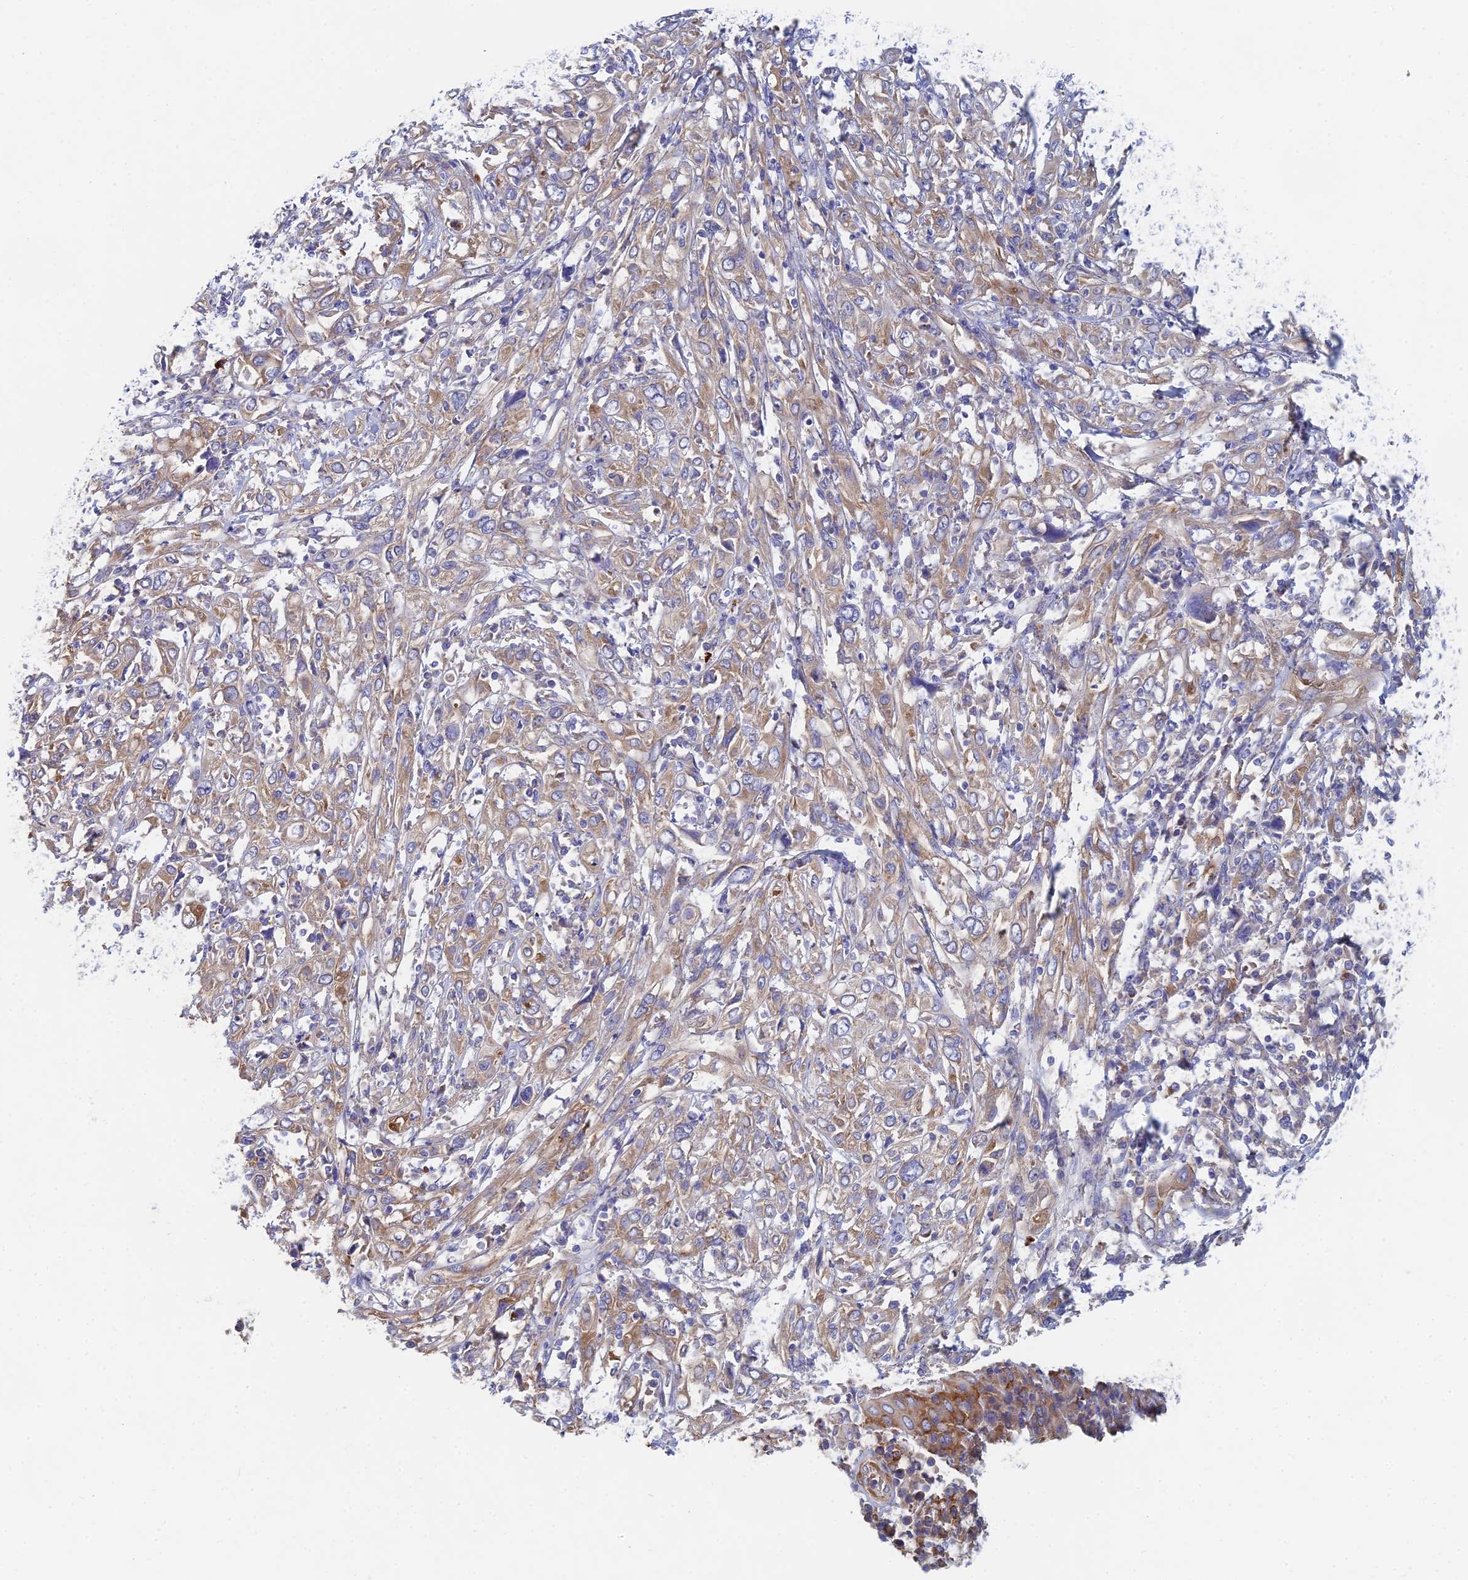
{"staining": {"intensity": "weak", "quantity": ">75%", "location": "cytoplasmic/membranous"}, "tissue": "cervical cancer", "cell_type": "Tumor cells", "image_type": "cancer", "snomed": [{"axis": "morphology", "description": "Squamous cell carcinoma, NOS"}, {"axis": "topography", "description": "Cervix"}], "caption": "High-magnification brightfield microscopy of cervical cancer (squamous cell carcinoma) stained with DAB (3,3'-diaminobenzidine) (brown) and counterstained with hematoxylin (blue). tumor cells exhibit weak cytoplasmic/membranous staining is present in approximately>75% of cells.", "gene": "ELOF1", "patient": {"sex": "female", "age": 46}}